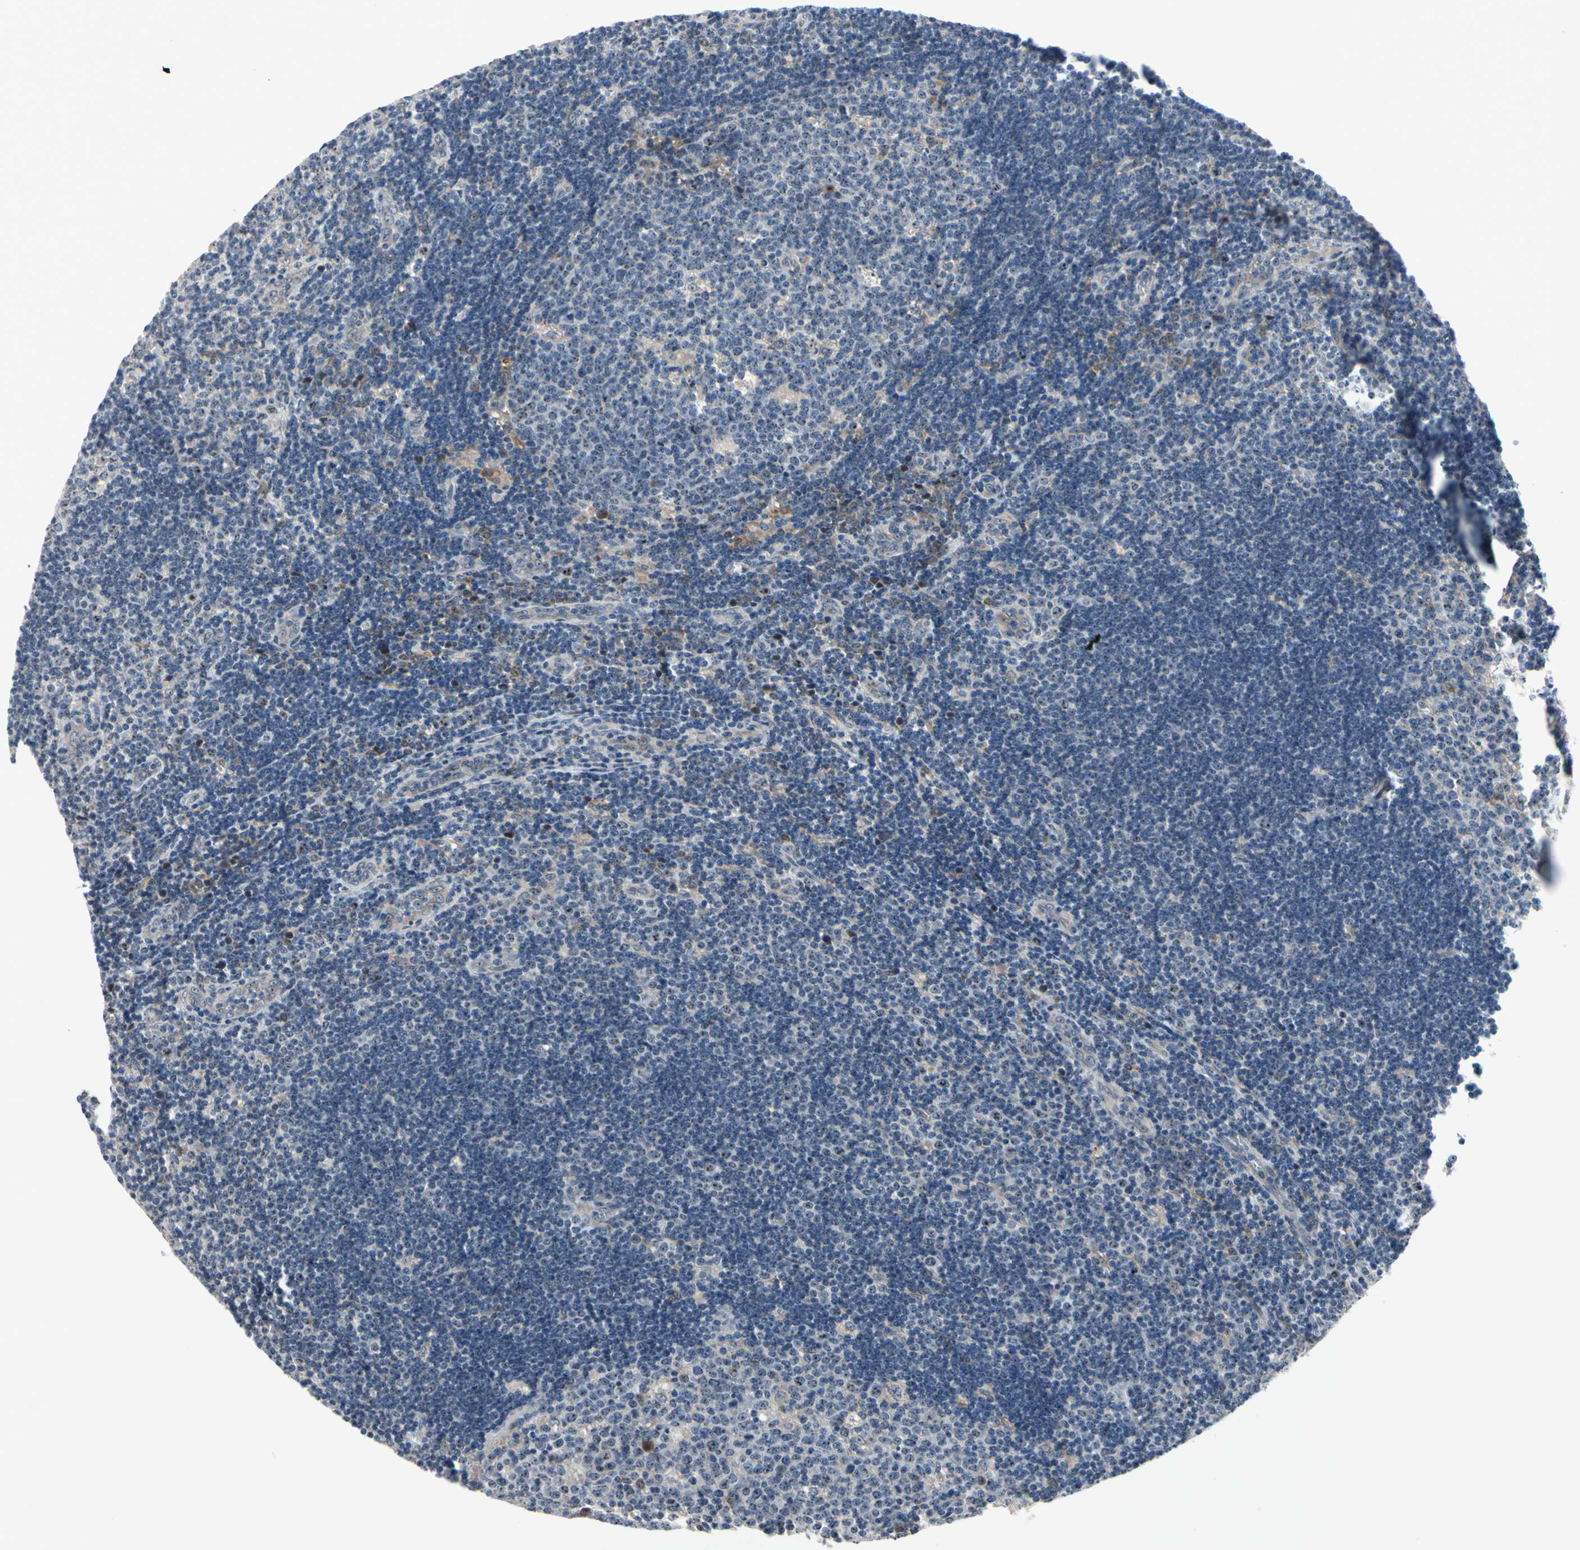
{"staining": {"intensity": "weak", "quantity": "25%-75%", "location": "cytoplasmic/membranous"}, "tissue": "lymph node", "cell_type": "Germinal center cells", "image_type": "normal", "snomed": [{"axis": "morphology", "description": "Normal tissue, NOS"}, {"axis": "topography", "description": "Lymph node"}, {"axis": "topography", "description": "Salivary gland"}], "caption": "Brown immunohistochemical staining in benign lymph node exhibits weak cytoplasmic/membranous positivity in about 25%-75% of germinal center cells.", "gene": "TMED7", "patient": {"sex": "male", "age": 8}}